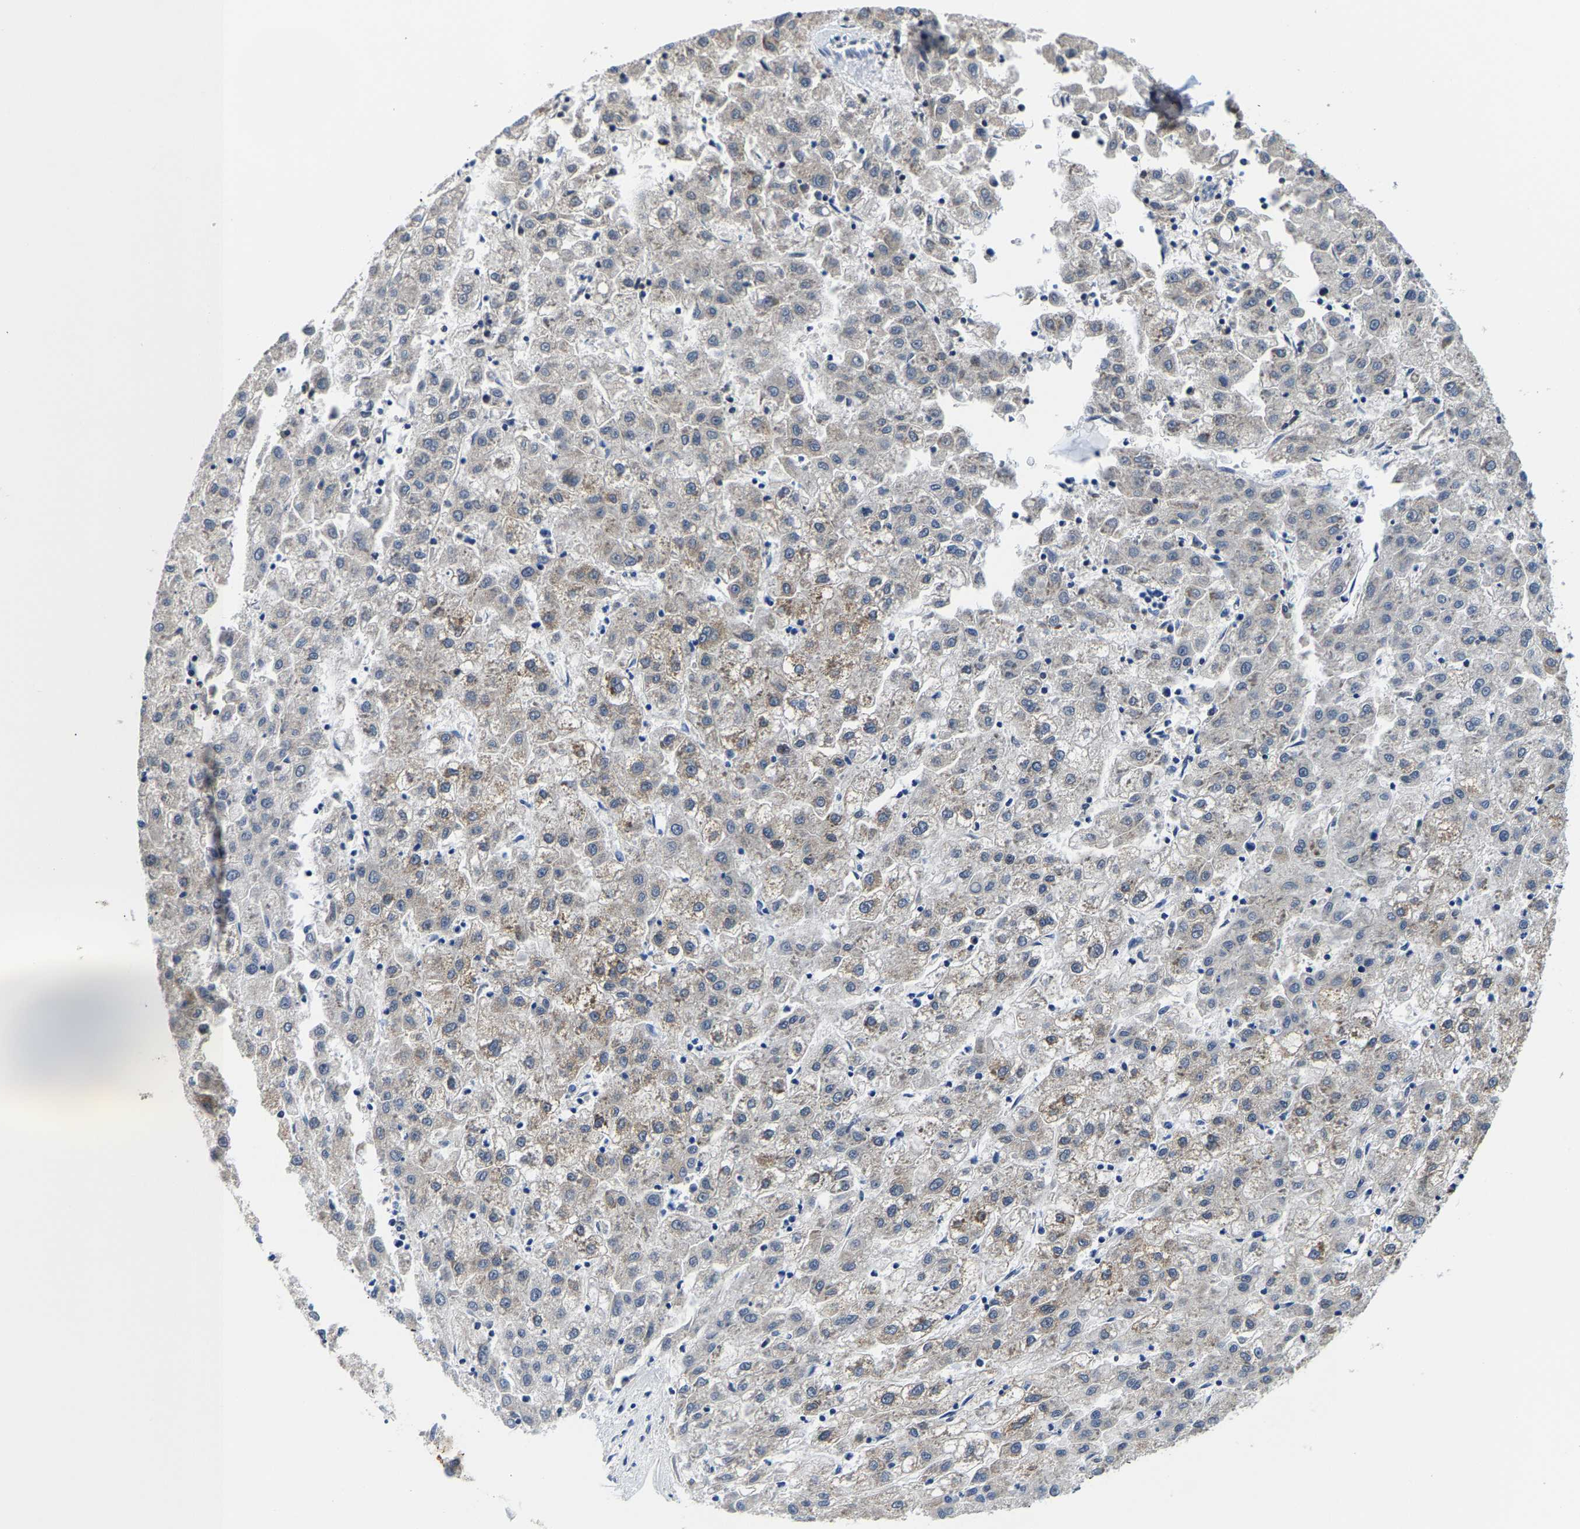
{"staining": {"intensity": "moderate", "quantity": "25%-75%", "location": "cytoplasmic/membranous"}, "tissue": "liver cancer", "cell_type": "Tumor cells", "image_type": "cancer", "snomed": [{"axis": "morphology", "description": "Carcinoma, Hepatocellular, NOS"}, {"axis": "topography", "description": "Liver"}], "caption": "Hepatocellular carcinoma (liver) was stained to show a protein in brown. There is medium levels of moderate cytoplasmic/membranous staining in approximately 25%-75% of tumor cells.", "gene": "KLHL1", "patient": {"sex": "male", "age": 72}}